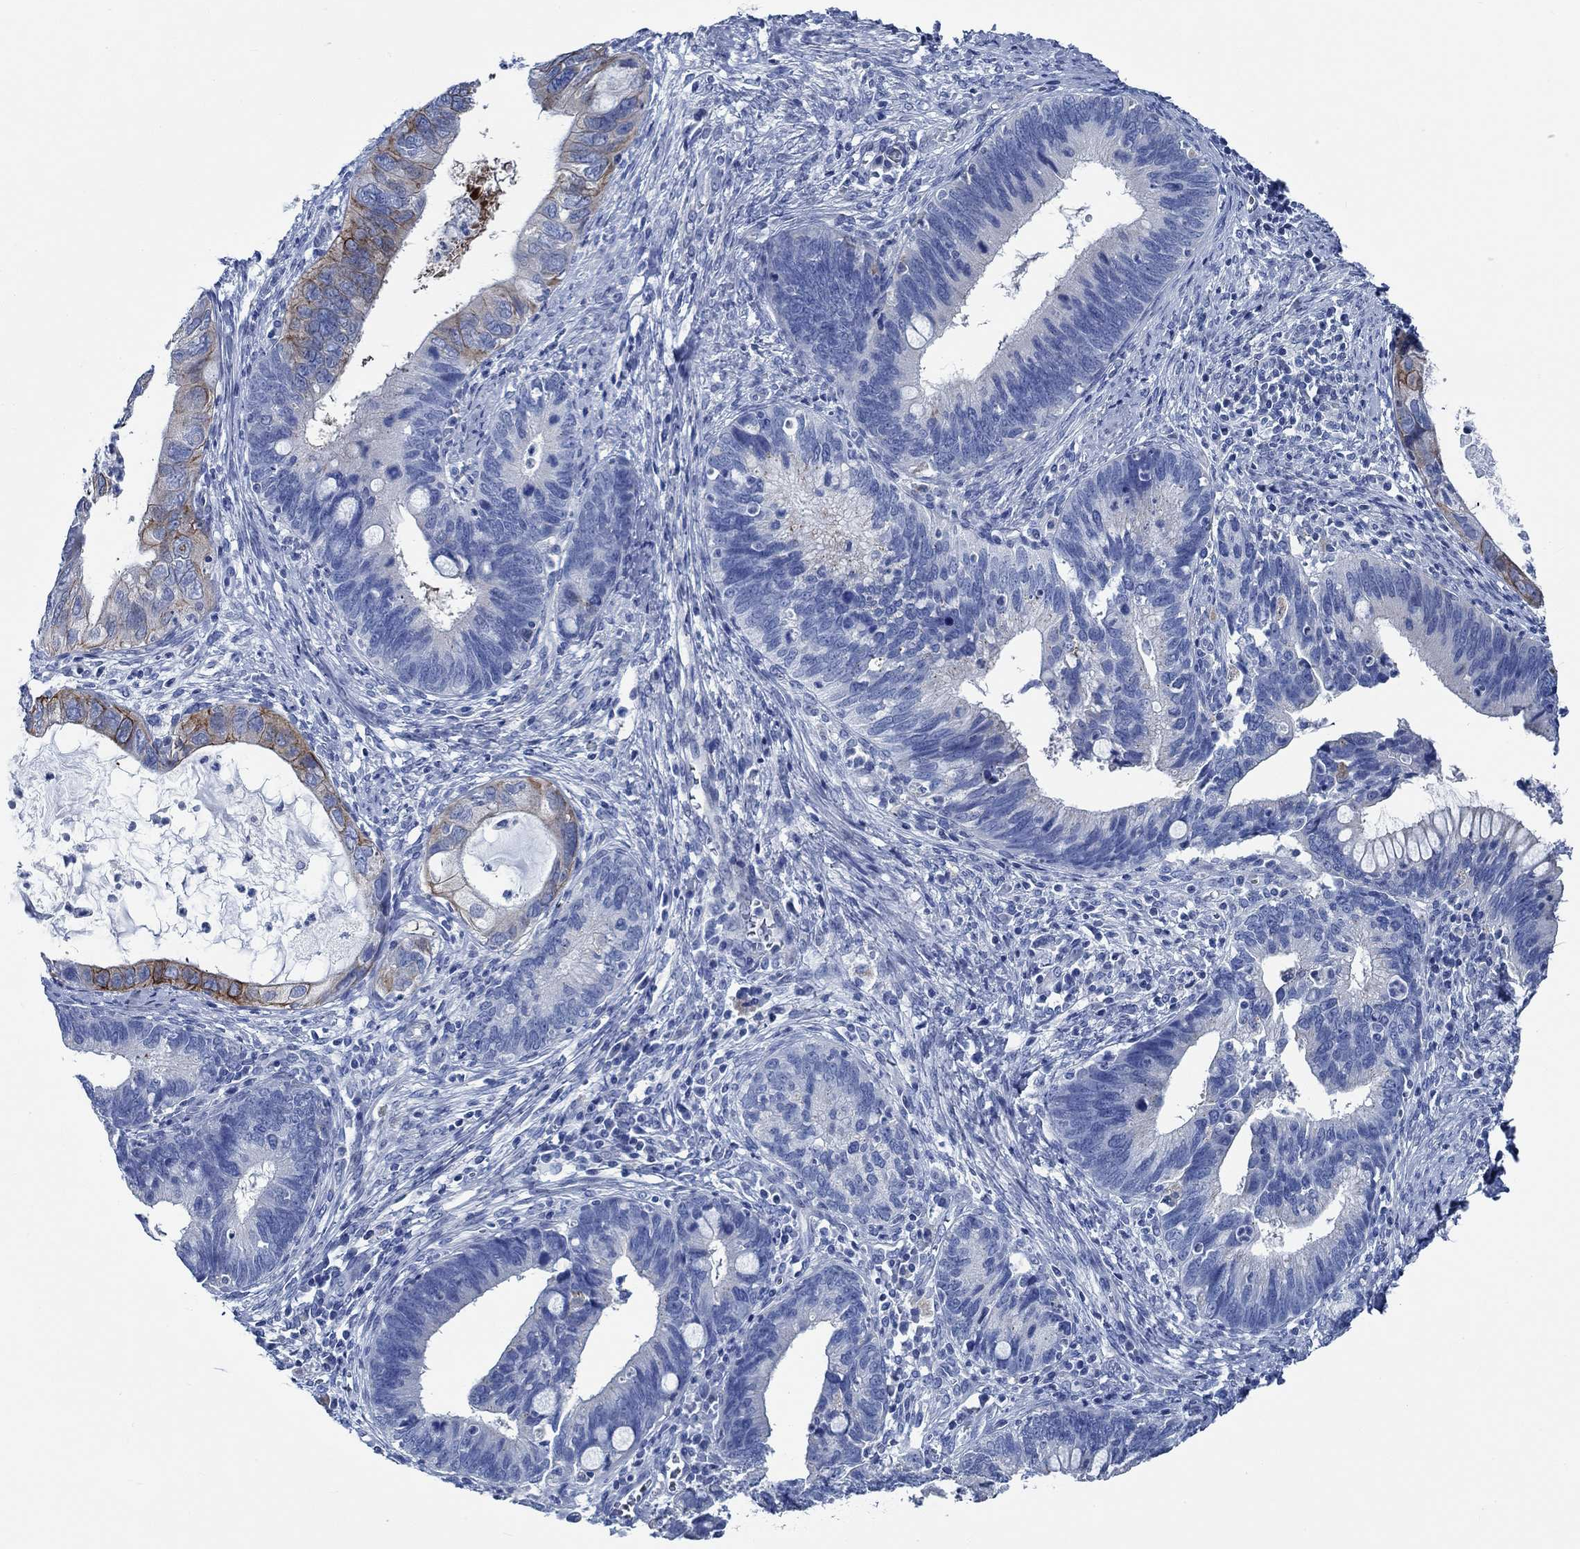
{"staining": {"intensity": "moderate", "quantity": "<25%", "location": "cytoplasmic/membranous"}, "tissue": "cervical cancer", "cell_type": "Tumor cells", "image_type": "cancer", "snomed": [{"axis": "morphology", "description": "Adenocarcinoma, NOS"}, {"axis": "topography", "description": "Cervix"}], "caption": "Cervical cancer (adenocarcinoma) was stained to show a protein in brown. There is low levels of moderate cytoplasmic/membranous staining in about <25% of tumor cells.", "gene": "SVEP1", "patient": {"sex": "female", "age": 42}}